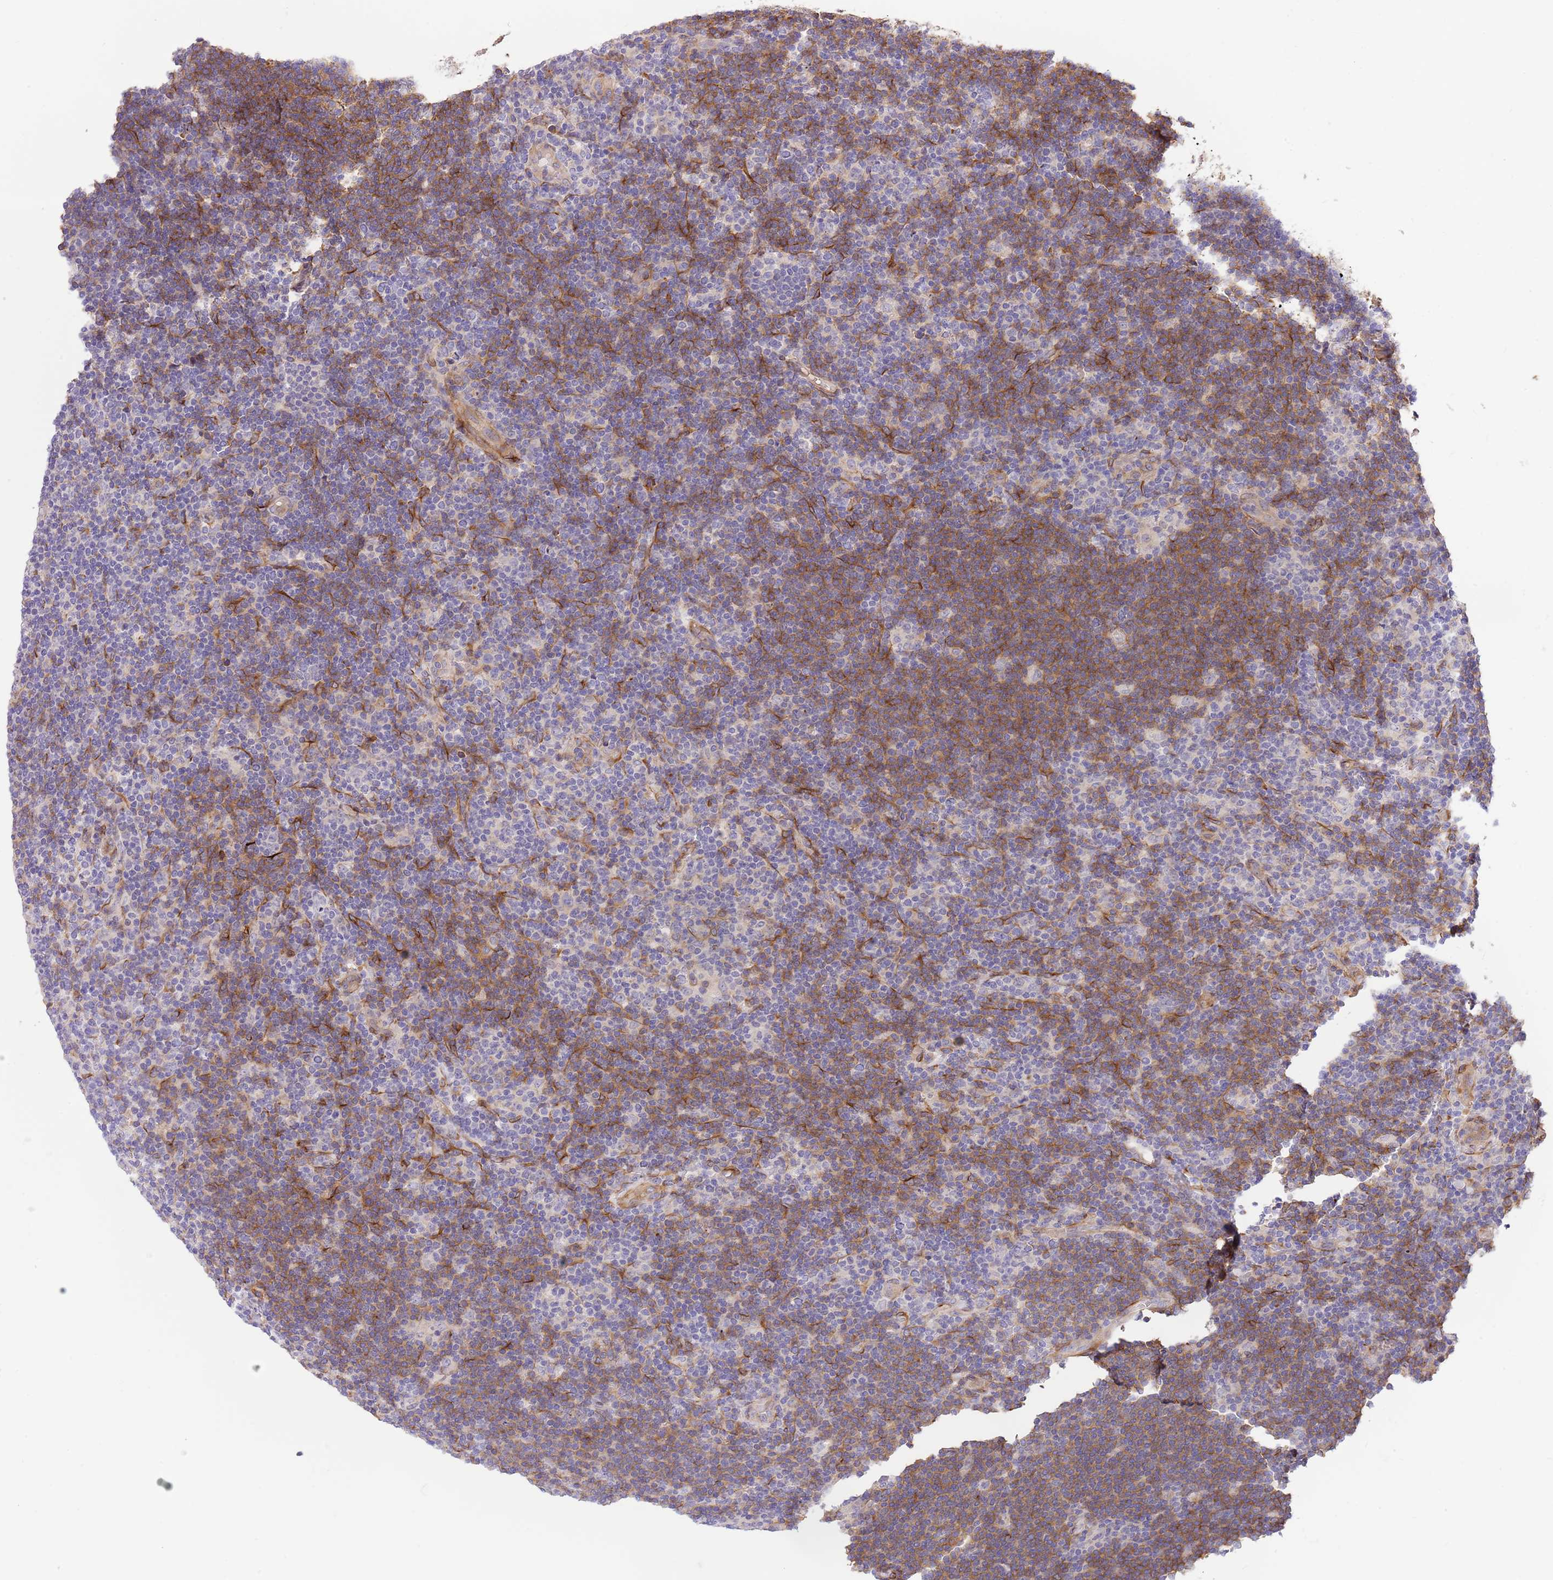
{"staining": {"intensity": "negative", "quantity": "none", "location": "none"}, "tissue": "lymphoma", "cell_type": "Tumor cells", "image_type": "cancer", "snomed": [{"axis": "morphology", "description": "Hodgkin's disease, NOS"}, {"axis": "topography", "description": "Lymph node"}], "caption": "The micrograph exhibits no significant staining in tumor cells of Hodgkin's disease.", "gene": "RFK", "patient": {"sex": "female", "age": 57}}